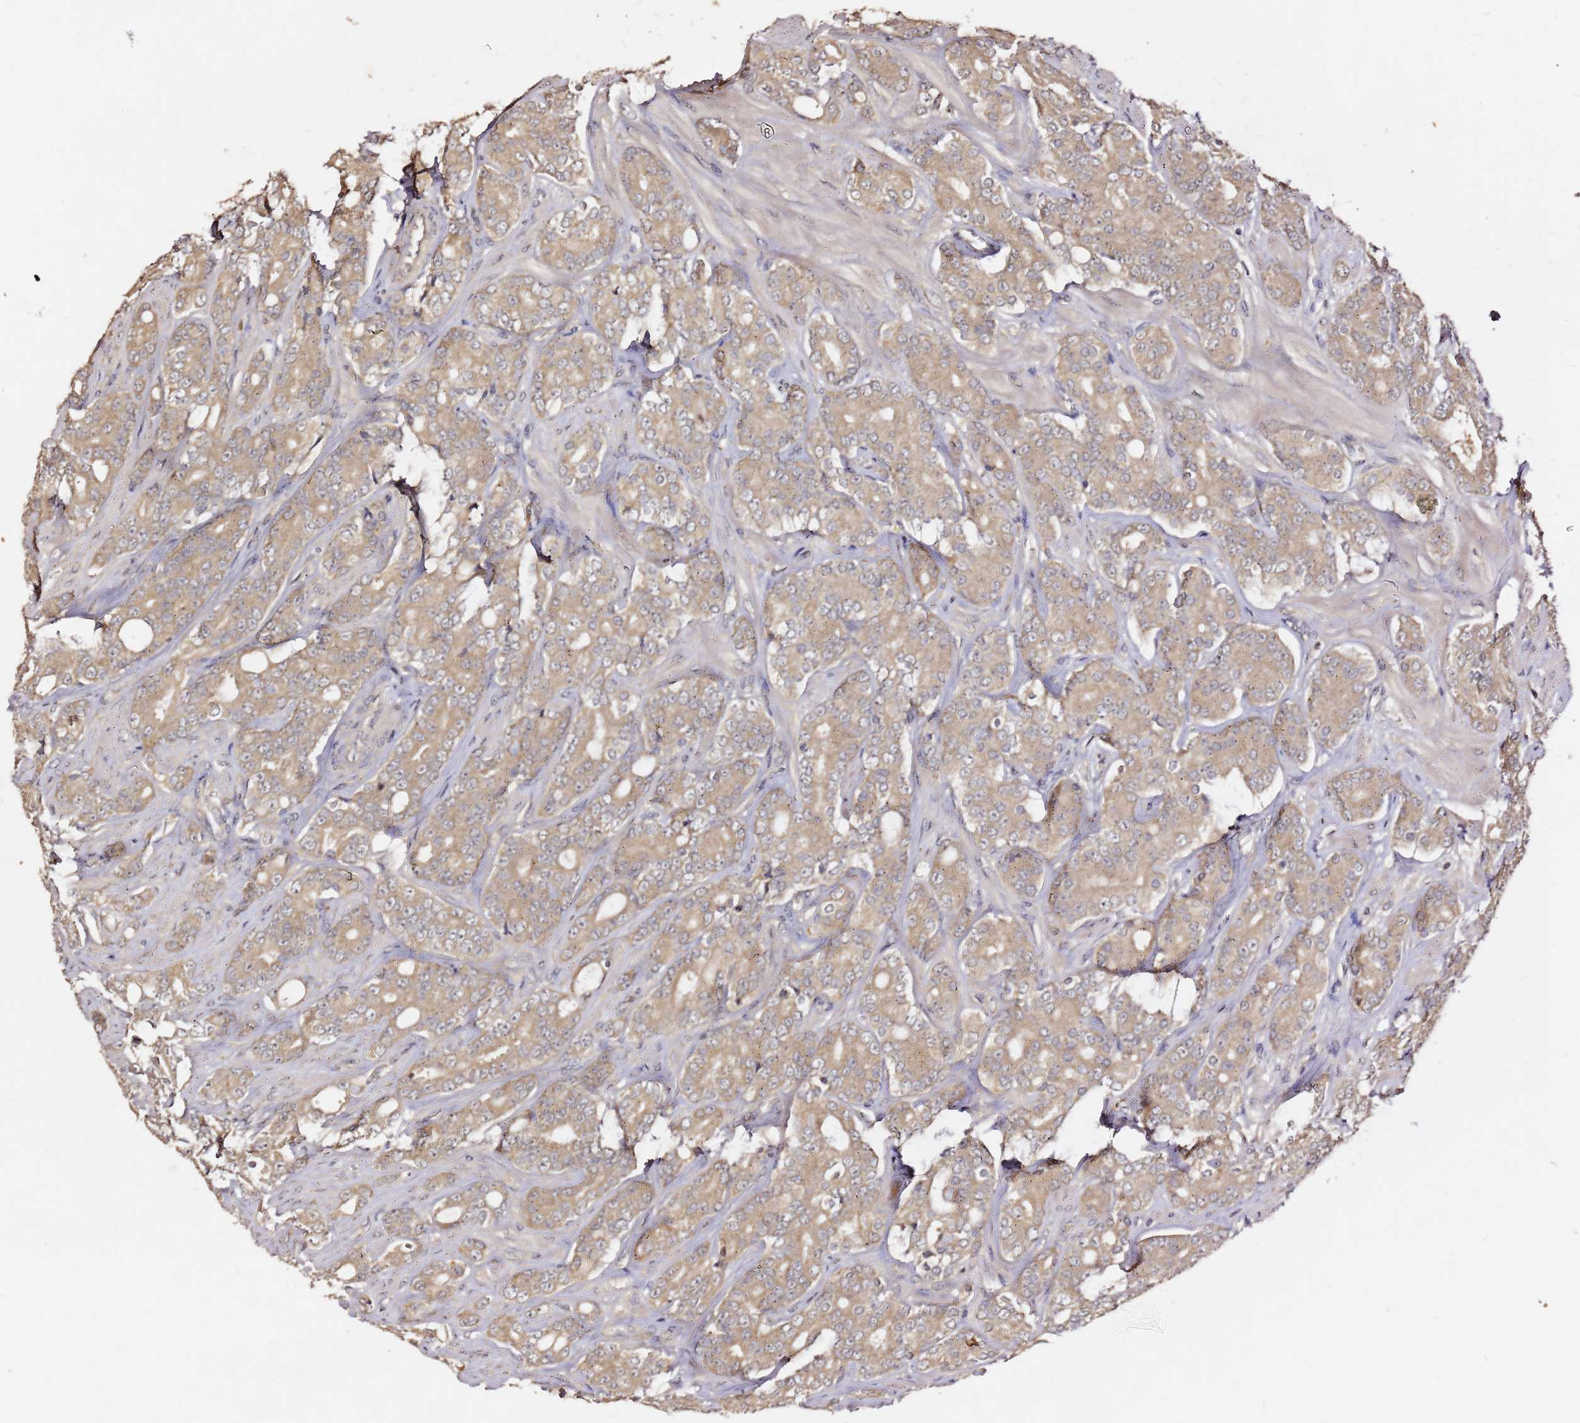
{"staining": {"intensity": "weak", "quantity": ">75%", "location": "cytoplasmic/membranous"}, "tissue": "prostate cancer", "cell_type": "Tumor cells", "image_type": "cancer", "snomed": [{"axis": "morphology", "description": "Adenocarcinoma, High grade"}, {"axis": "topography", "description": "Prostate"}], "caption": "An image showing weak cytoplasmic/membranous staining in about >75% of tumor cells in prostate cancer (high-grade adenocarcinoma), as visualized by brown immunohistochemical staining.", "gene": "C6orf136", "patient": {"sex": "male", "age": 62}}